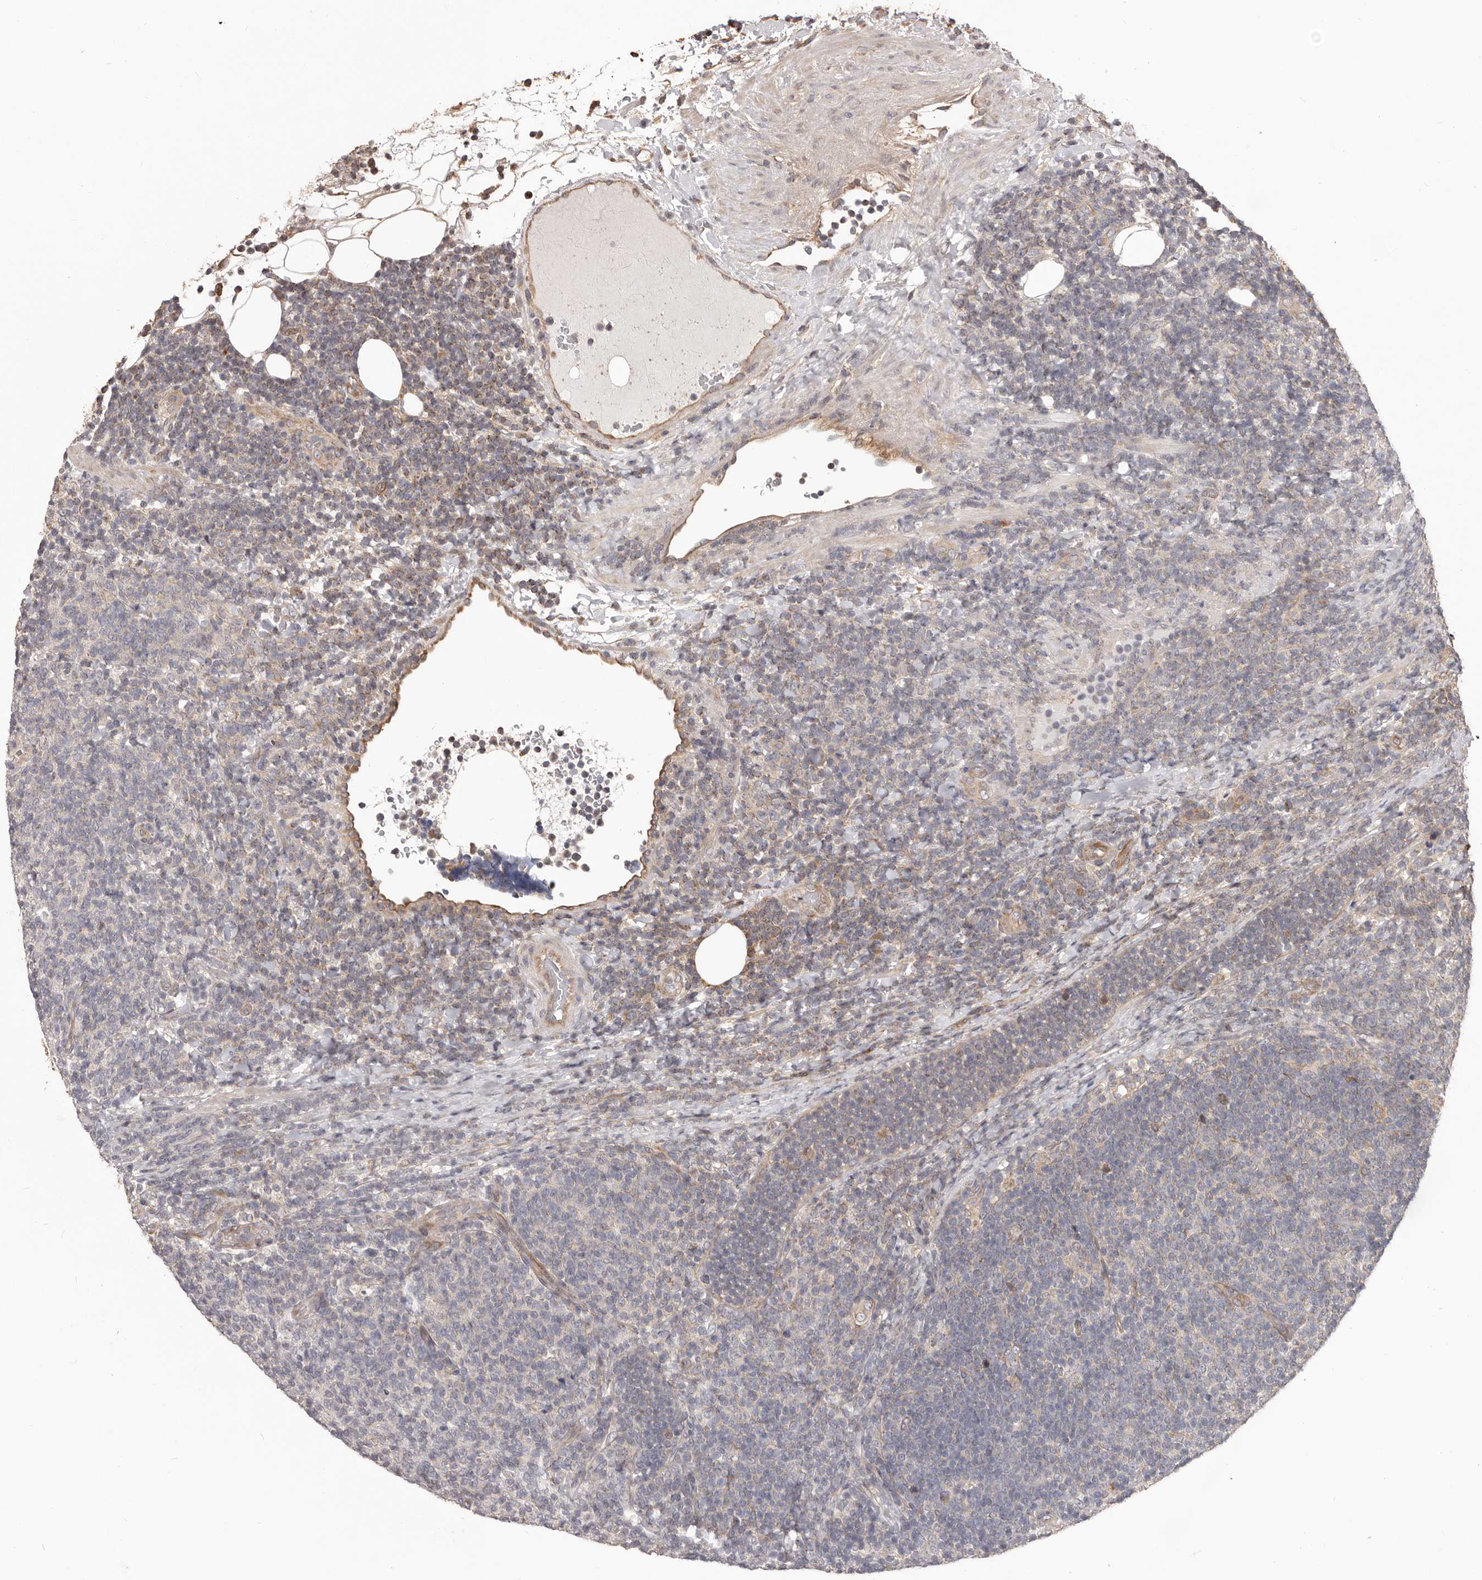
{"staining": {"intensity": "negative", "quantity": "none", "location": "none"}, "tissue": "lymphoma", "cell_type": "Tumor cells", "image_type": "cancer", "snomed": [{"axis": "morphology", "description": "Malignant lymphoma, non-Hodgkin's type, Low grade"}, {"axis": "topography", "description": "Lymph node"}], "caption": "Immunohistochemistry (IHC) histopathology image of neoplastic tissue: human lymphoma stained with DAB shows no significant protein staining in tumor cells.", "gene": "MTO1", "patient": {"sex": "male", "age": 66}}